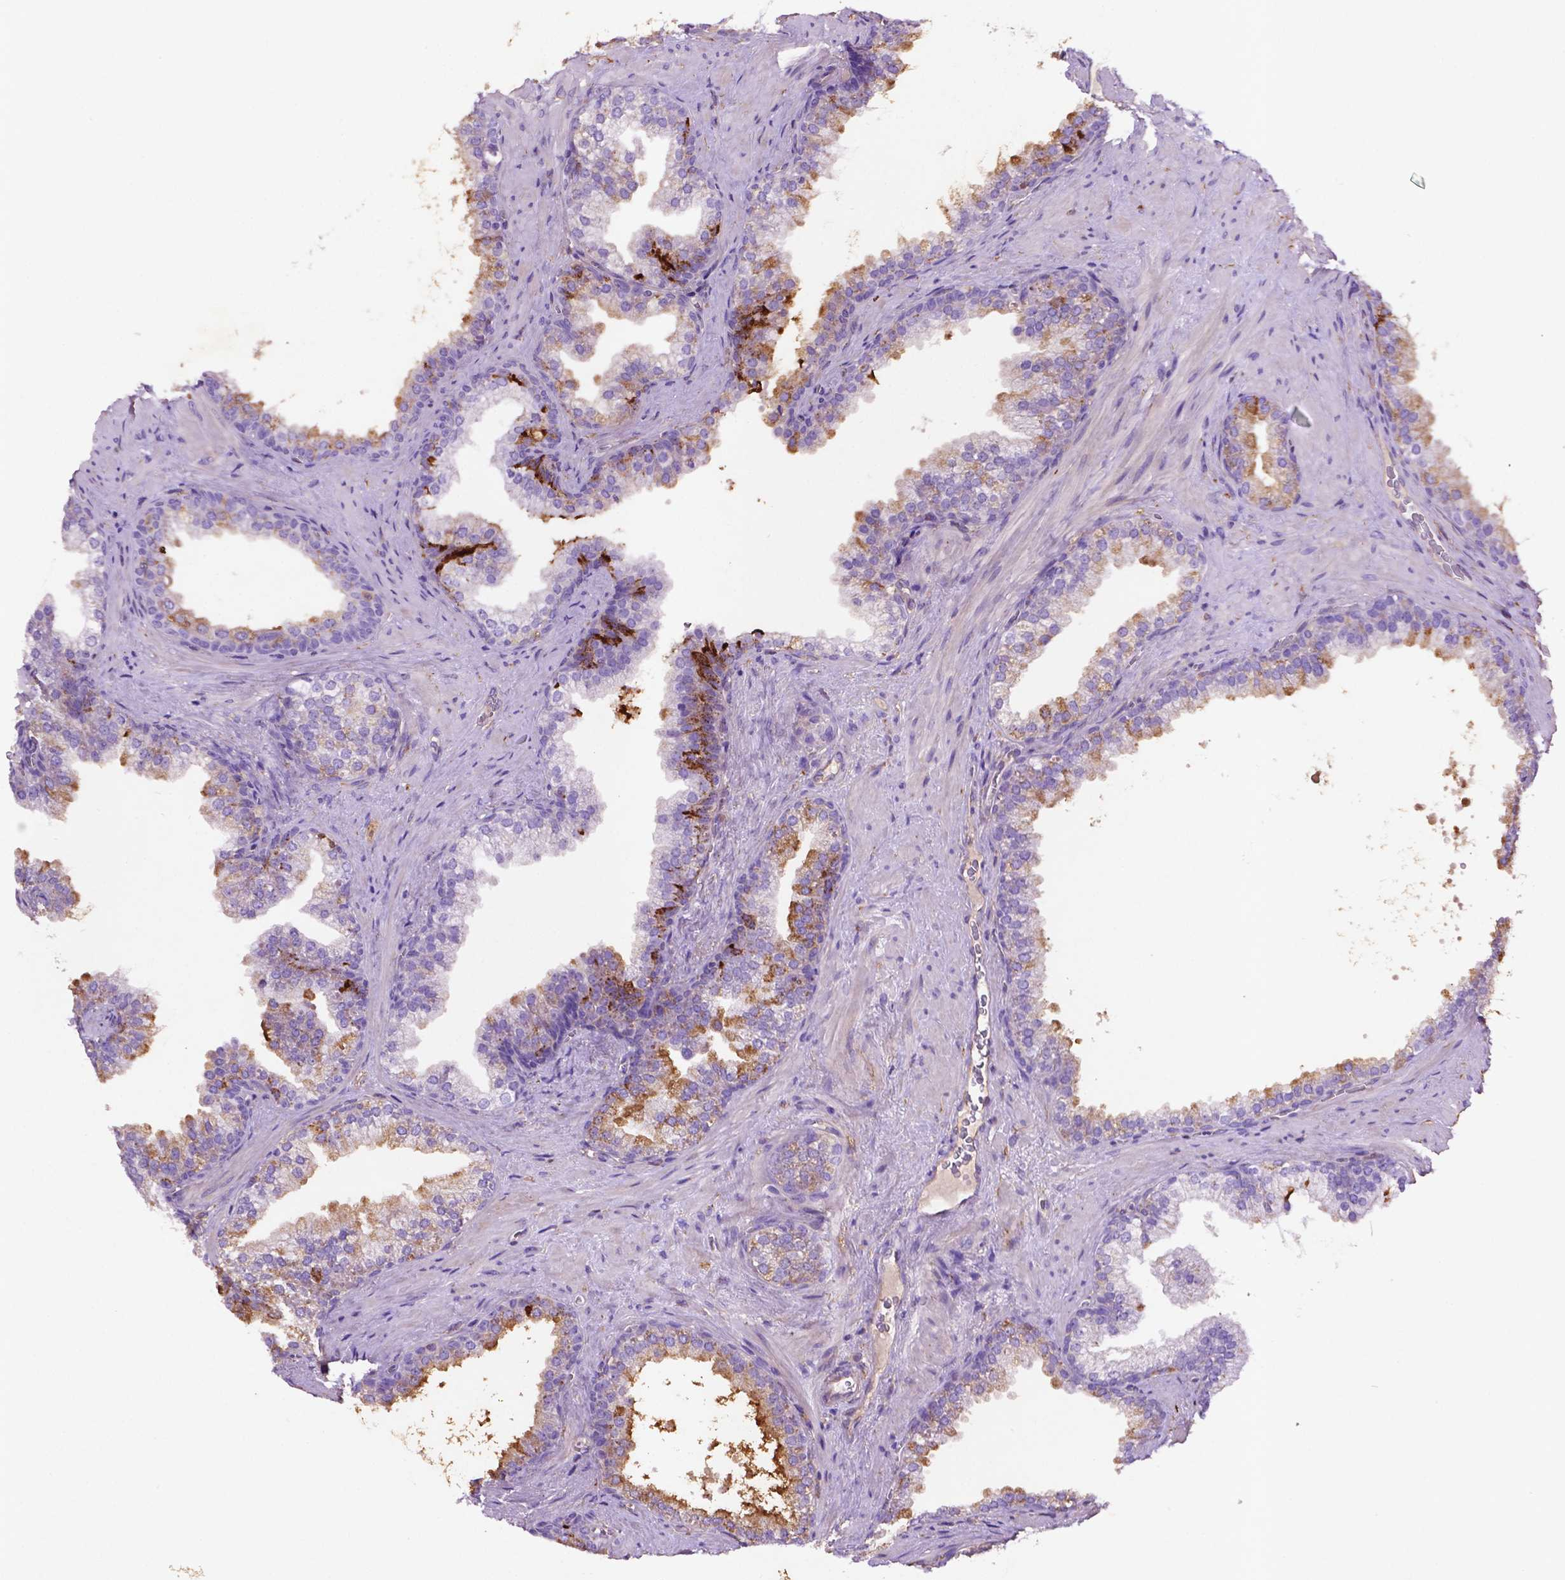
{"staining": {"intensity": "moderate", "quantity": "<25%", "location": "cytoplasmic/membranous"}, "tissue": "prostate", "cell_type": "Glandular cells", "image_type": "normal", "snomed": [{"axis": "morphology", "description": "Normal tissue, NOS"}, {"axis": "topography", "description": "Prostate"}], "caption": "Brown immunohistochemical staining in normal prostate shows moderate cytoplasmic/membranous staining in about <25% of glandular cells.", "gene": "GDPD5", "patient": {"sex": "male", "age": 79}}